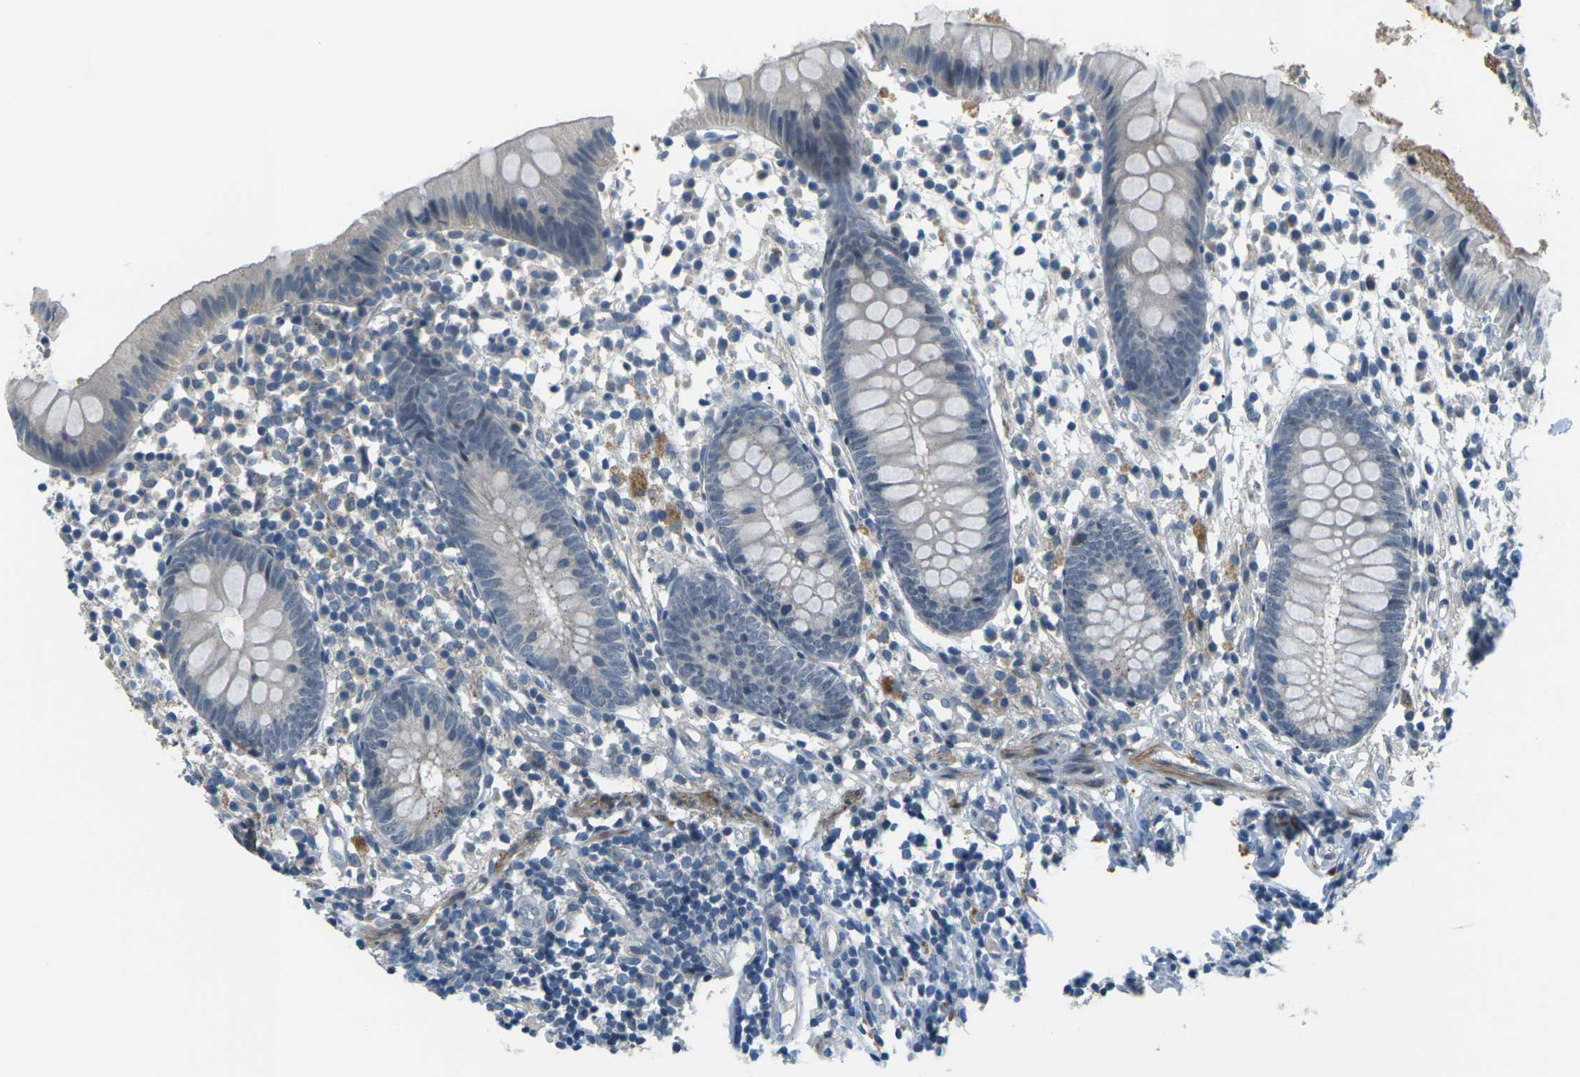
{"staining": {"intensity": "negative", "quantity": "none", "location": "none"}, "tissue": "appendix", "cell_type": "Glandular cells", "image_type": "normal", "snomed": [{"axis": "morphology", "description": "Normal tissue, NOS"}, {"axis": "topography", "description": "Appendix"}], "caption": "DAB (3,3'-diaminobenzidine) immunohistochemical staining of normal human appendix demonstrates no significant expression in glandular cells.", "gene": "SLC13A3", "patient": {"sex": "female", "age": 20}}